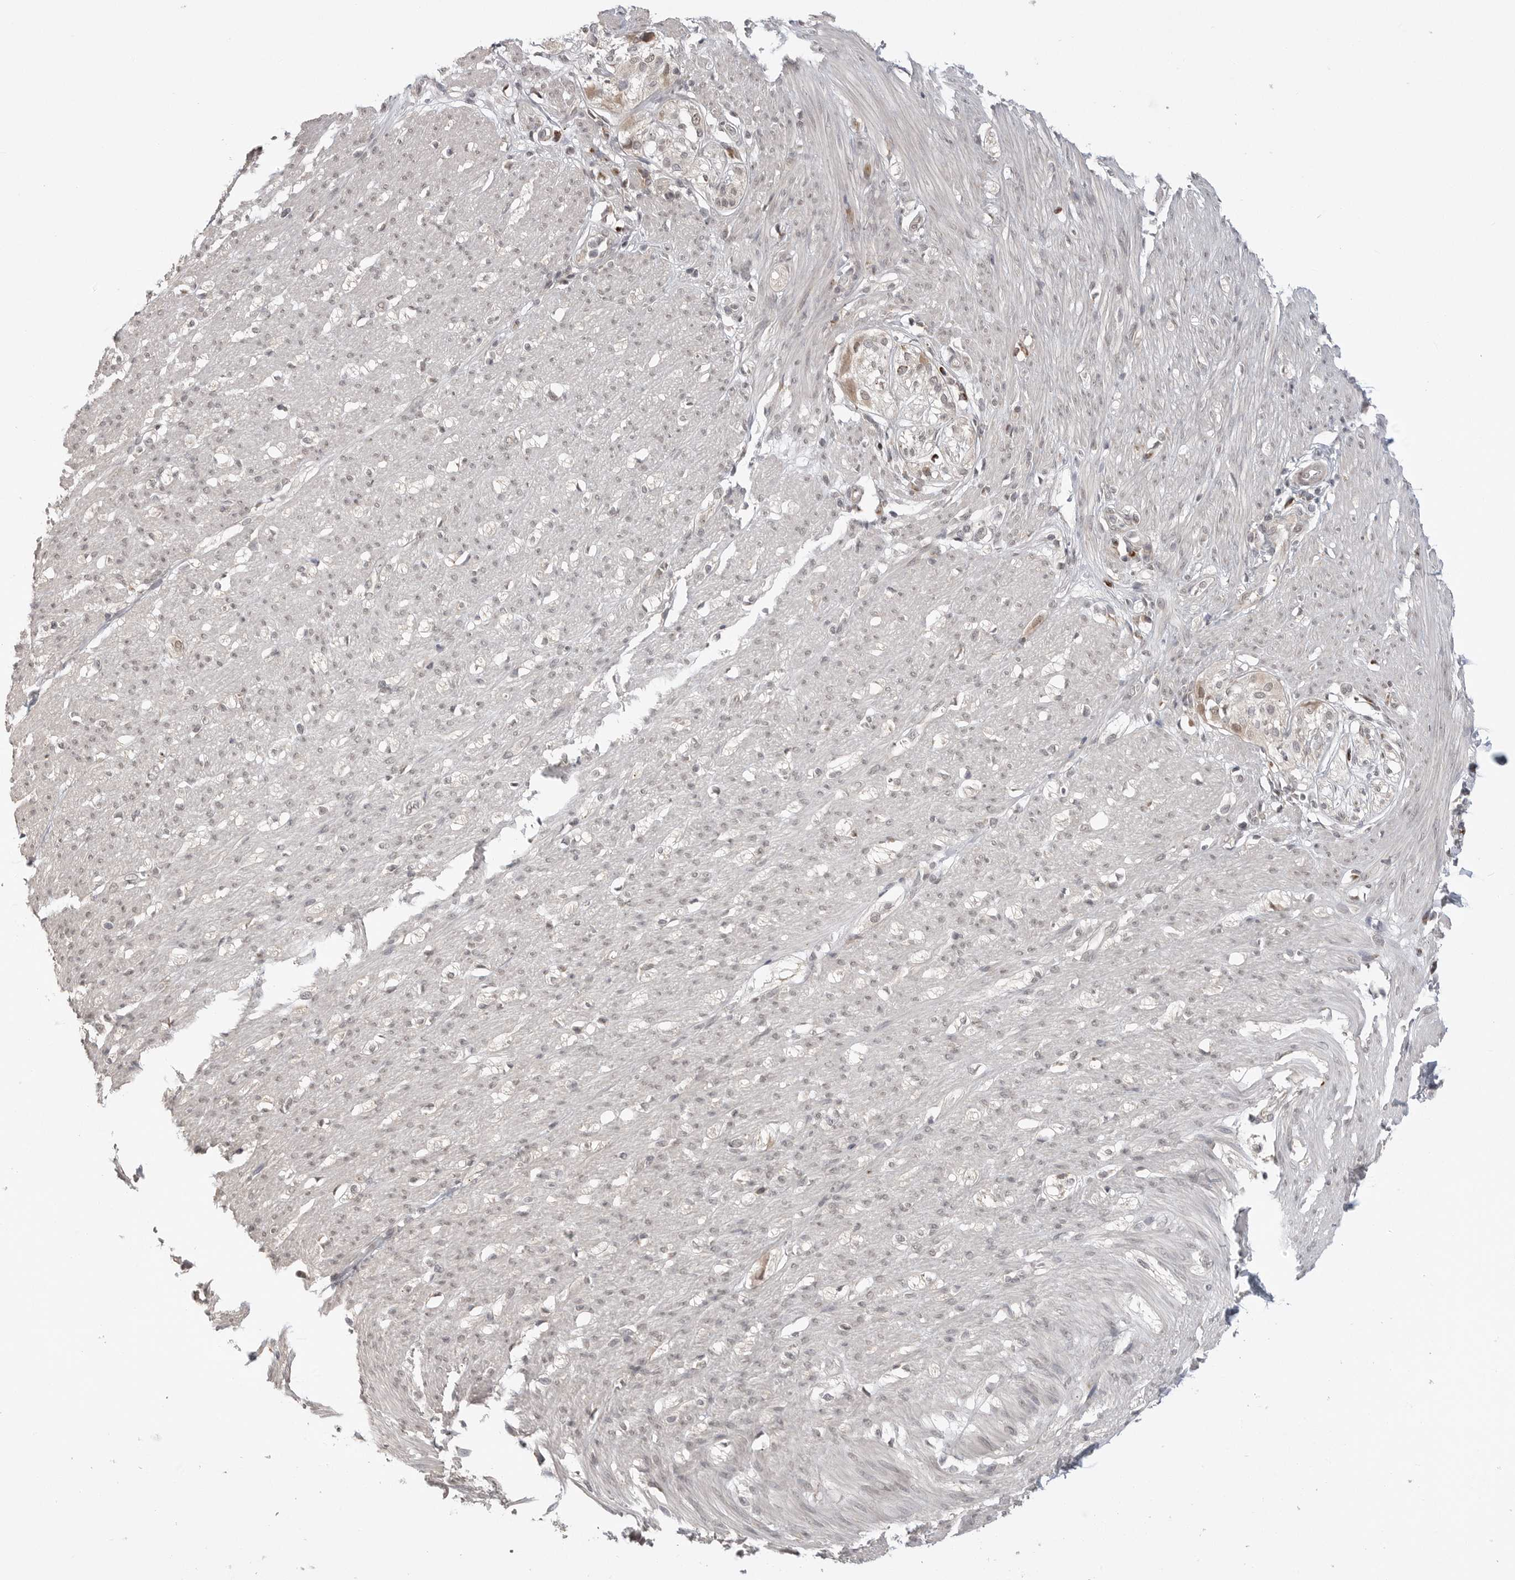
{"staining": {"intensity": "weak", "quantity": "<25%", "location": "cytoplasmic/membranous"}, "tissue": "smooth muscle", "cell_type": "Smooth muscle cells", "image_type": "normal", "snomed": [{"axis": "morphology", "description": "Normal tissue, NOS"}, {"axis": "morphology", "description": "Adenocarcinoma, NOS"}, {"axis": "topography", "description": "Colon"}, {"axis": "topography", "description": "Peripheral nerve tissue"}], "caption": "IHC image of unremarkable human smooth muscle stained for a protein (brown), which demonstrates no staining in smooth muscle cells.", "gene": "KALRN", "patient": {"sex": "male", "age": 14}}